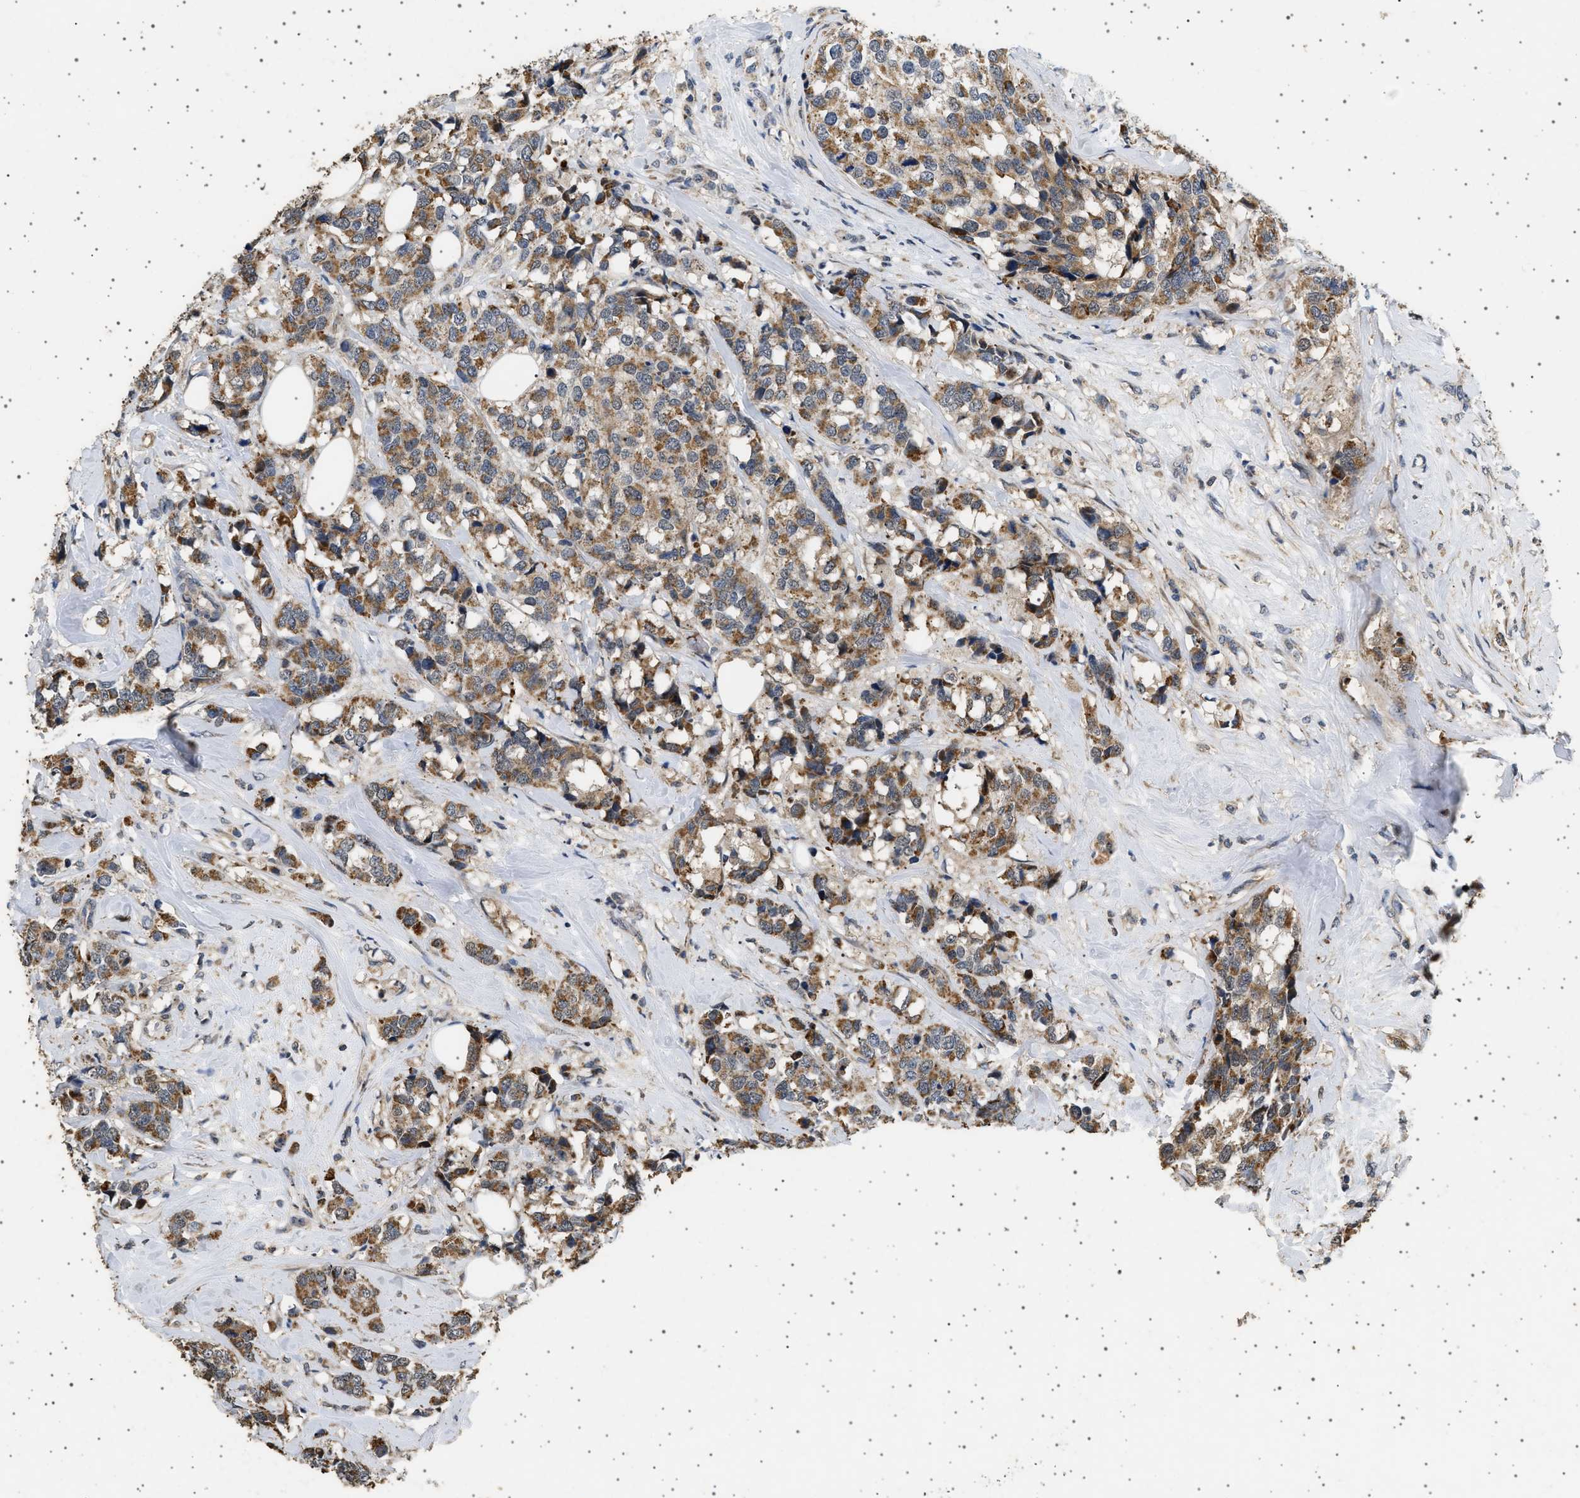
{"staining": {"intensity": "moderate", "quantity": ">75%", "location": "cytoplasmic/membranous"}, "tissue": "breast cancer", "cell_type": "Tumor cells", "image_type": "cancer", "snomed": [{"axis": "morphology", "description": "Lobular carcinoma"}, {"axis": "topography", "description": "Breast"}], "caption": "Breast cancer tissue exhibits moderate cytoplasmic/membranous expression in about >75% of tumor cells", "gene": "KCNA4", "patient": {"sex": "female", "age": 59}}